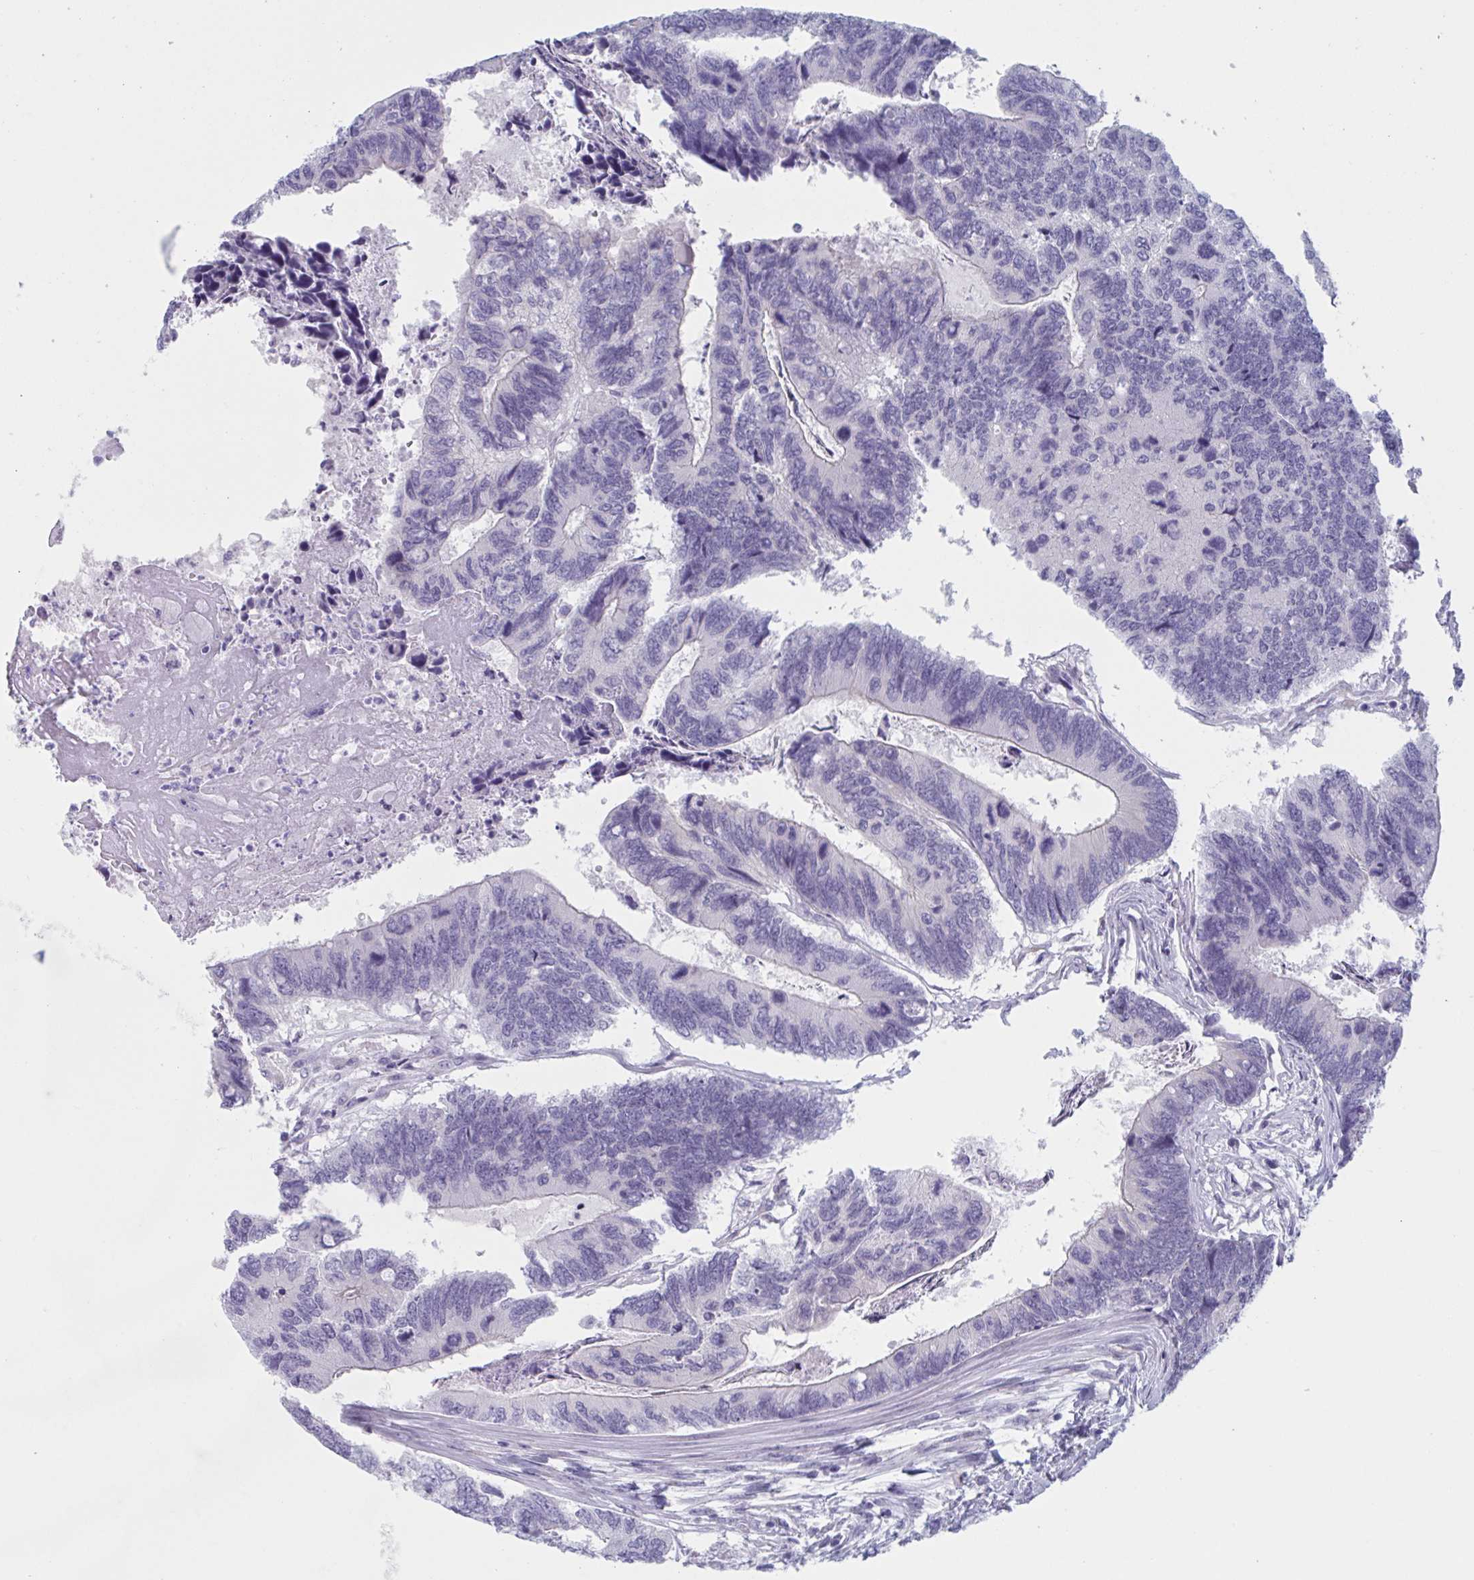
{"staining": {"intensity": "negative", "quantity": "none", "location": "none"}, "tissue": "colorectal cancer", "cell_type": "Tumor cells", "image_type": "cancer", "snomed": [{"axis": "morphology", "description": "Adenocarcinoma, NOS"}, {"axis": "topography", "description": "Colon"}], "caption": "The histopathology image exhibits no significant staining in tumor cells of colorectal cancer.", "gene": "HSD11B2", "patient": {"sex": "female", "age": 67}}